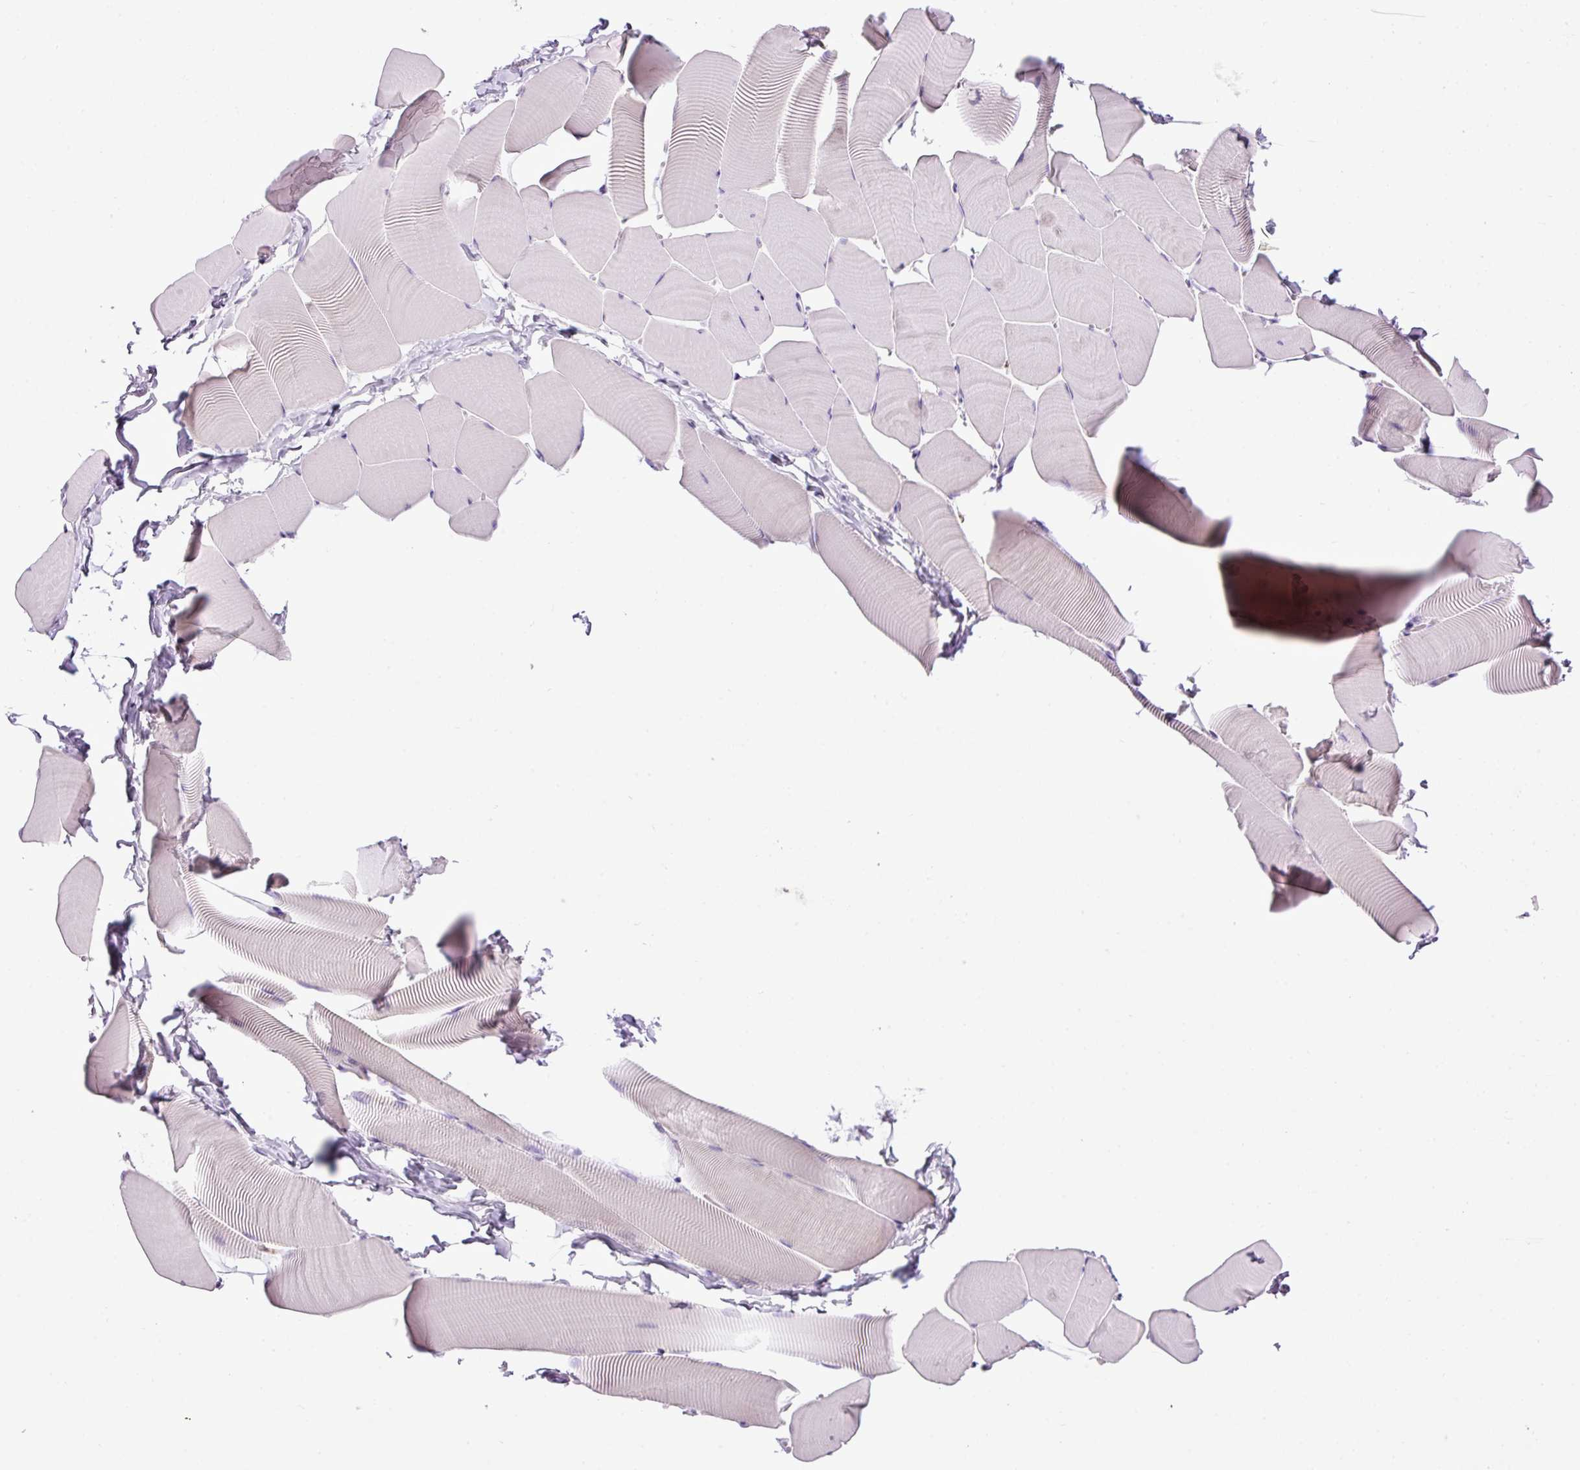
{"staining": {"intensity": "negative", "quantity": "none", "location": "none"}, "tissue": "skeletal muscle", "cell_type": "Myocytes", "image_type": "normal", "snomed": [{"axis": "morphology", "description": "Normal tissue, NOS"}, {"axis": "topography", "description": "Skeletal muscle"}], "caption": "A high-resolution image shows immunohistochemistry (IHC) staining of unremarkable skeletal muscle, which displays no significant expression in myocytes.", "gene": "HTR3E", "patient": {"sex": "male", "age": 25}}